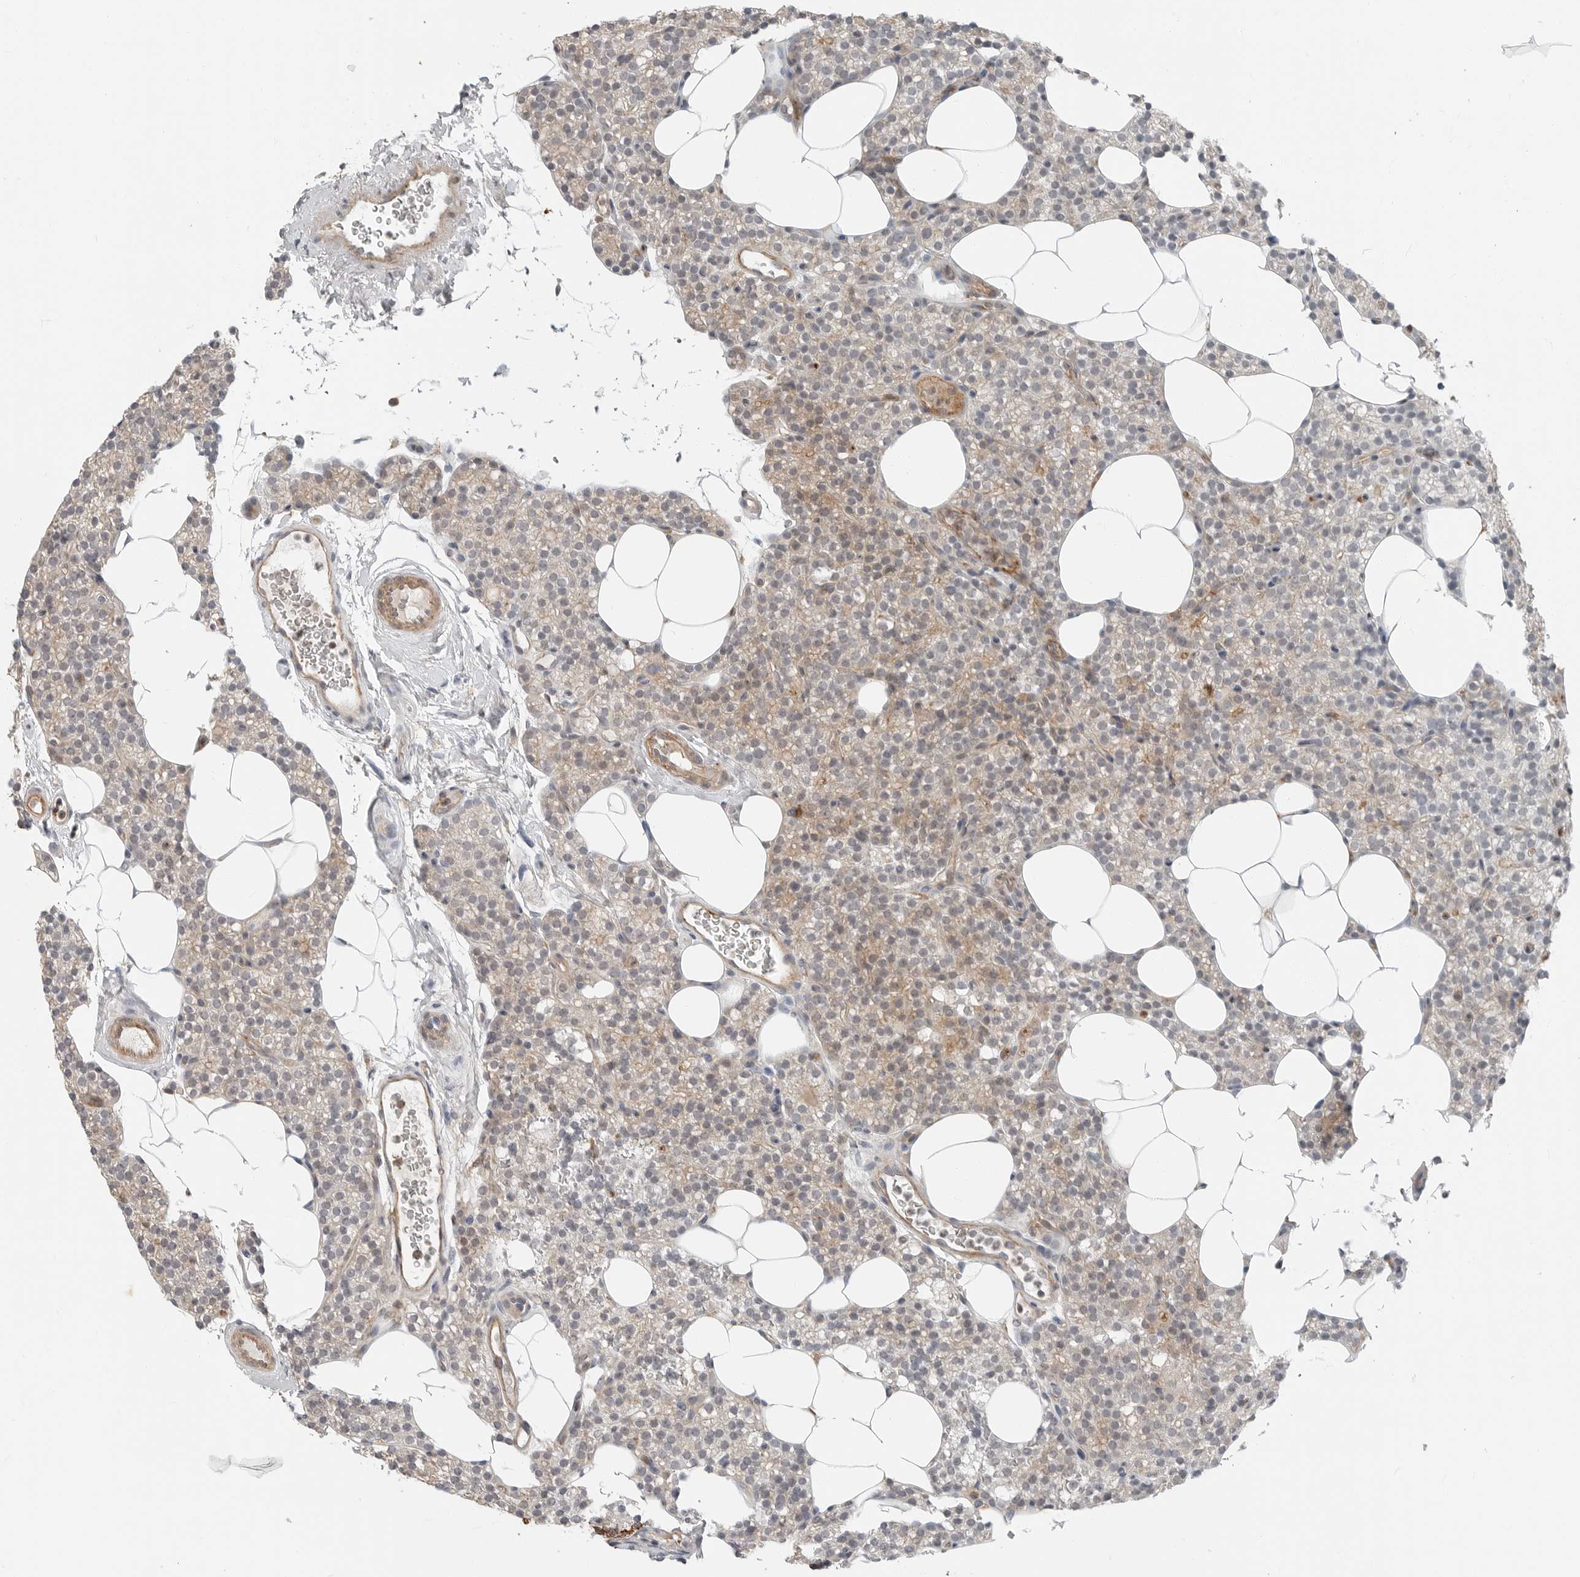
{"staining": {"intensity": "weak", "quantity": ">75%", "location": "cytoplasmic/membranous"}, "tissue": "parathyroid gland", "cell_type": "Glandular cells", "image_type": "normal", "snomed": [{"axis": "morphology", "description": "Normal tissue, NOS"}, {"axis": "topography", "description": "Parathyroid gland"}], "caption": "This image reveals IHC staining of unremarkable parathyroid gland, with low weak cytoplasmic/membranous positivity in approximately >75% of glandular cells.", "gene": "LEFTY2", "patient": {"sex": "female", "age": 56}}